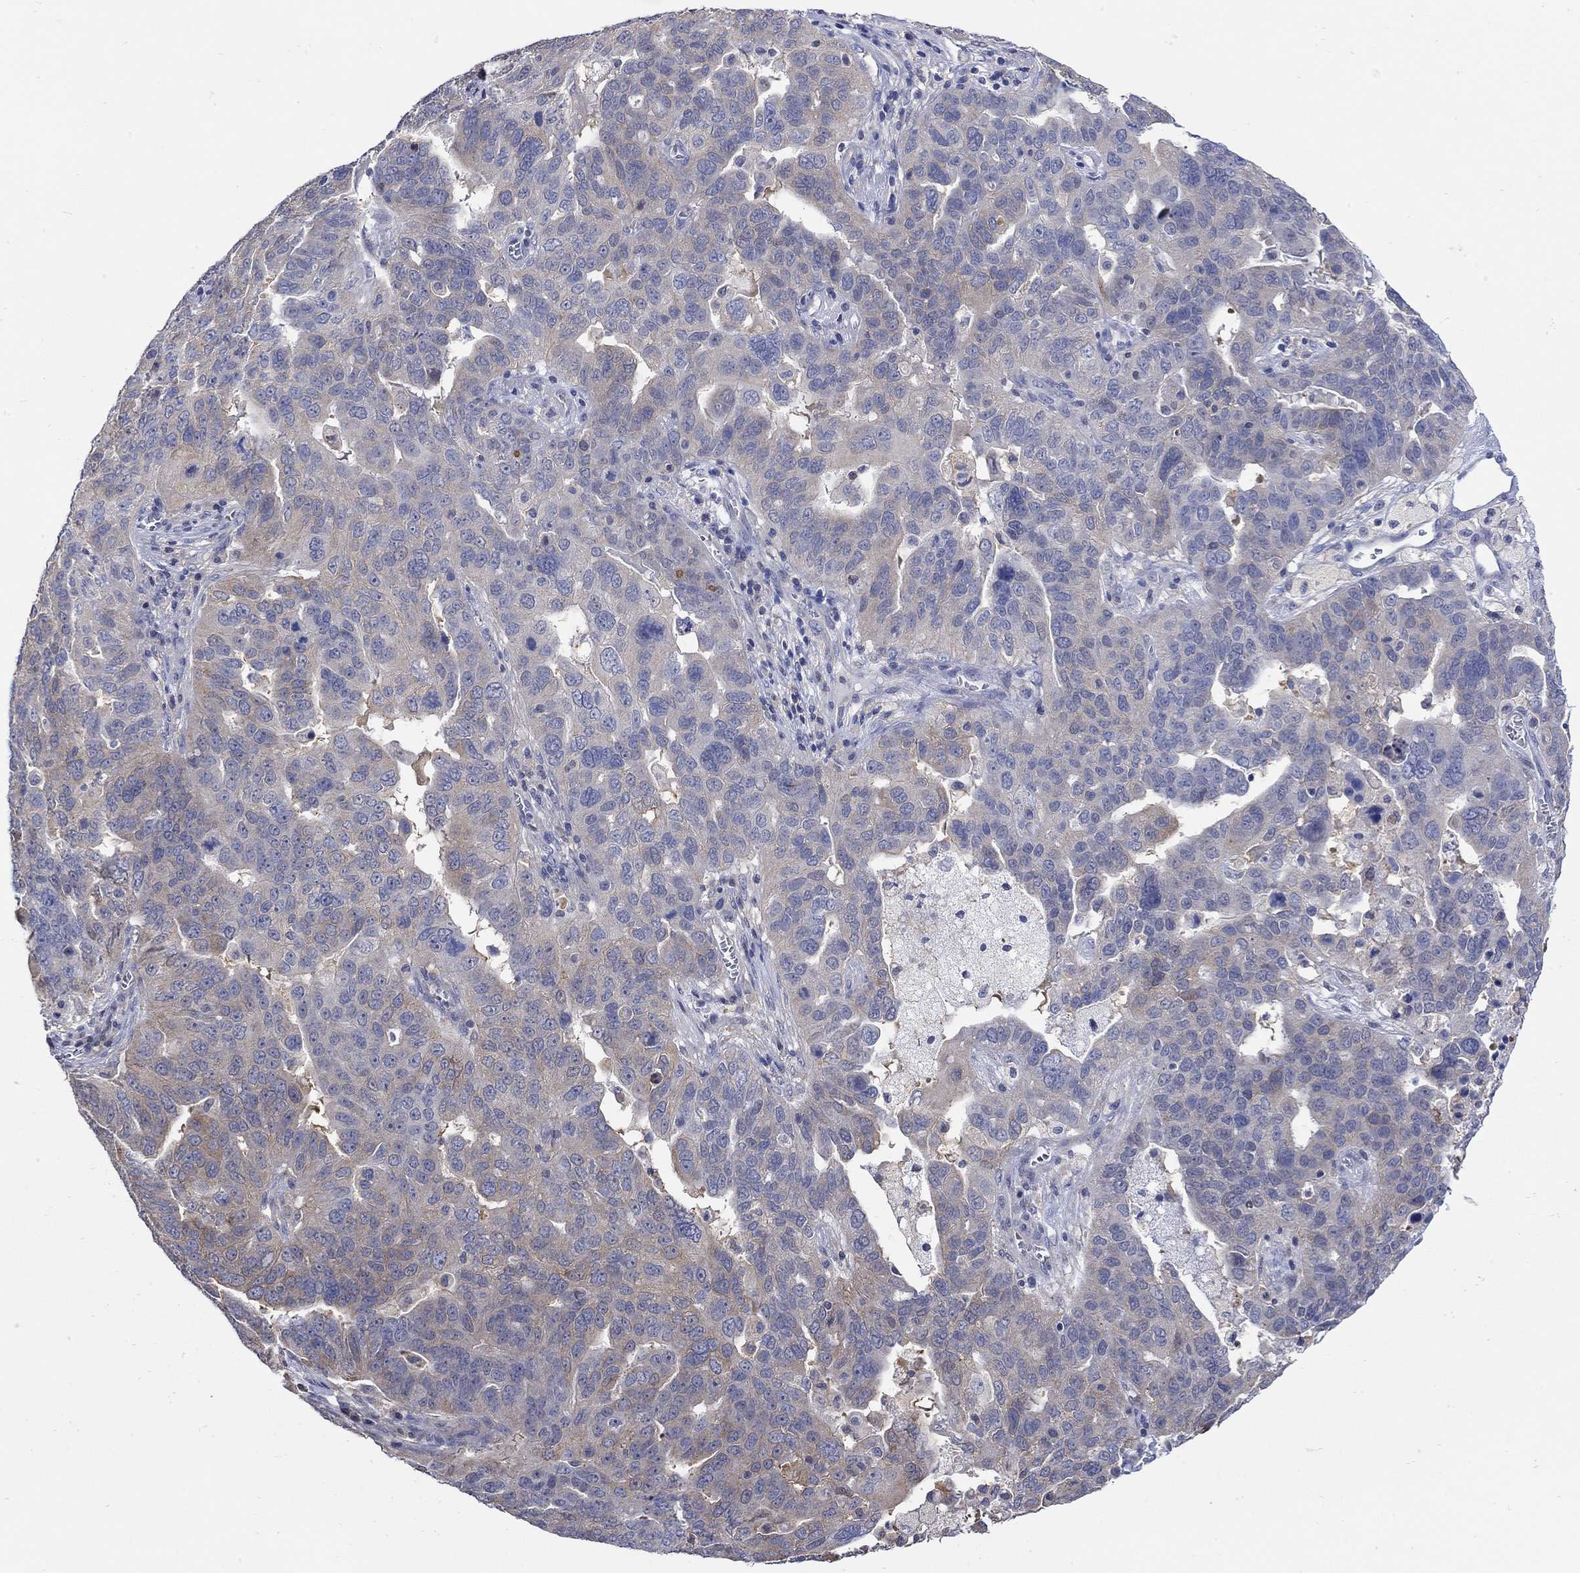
{"staining": {"intensity": "weak", "quantity": "25%-75%", "location": "cytoplasmic/membranous"}, "tissue": "ovarian cancer", "cell_type": "Tumor cells", "image_type": "cancer", "snomed": [{"axis": "morphology", "description": "Carcinoma, endometroid"}, {"axis": "topography", "description": "Soft tissue"}, {"axis": "topography", "description": "Ovary"}], "caption": "Immunohistochemistry (IHC) image of human ovarian endometroid carcinoma stained for a protein (brown), which displays low levels of weak cytoplasmic/membranous expression in approximately 25%-75% of tumor cells.", "gene": "TEKT3", "patient": {"sex": "female", "age": 52}}